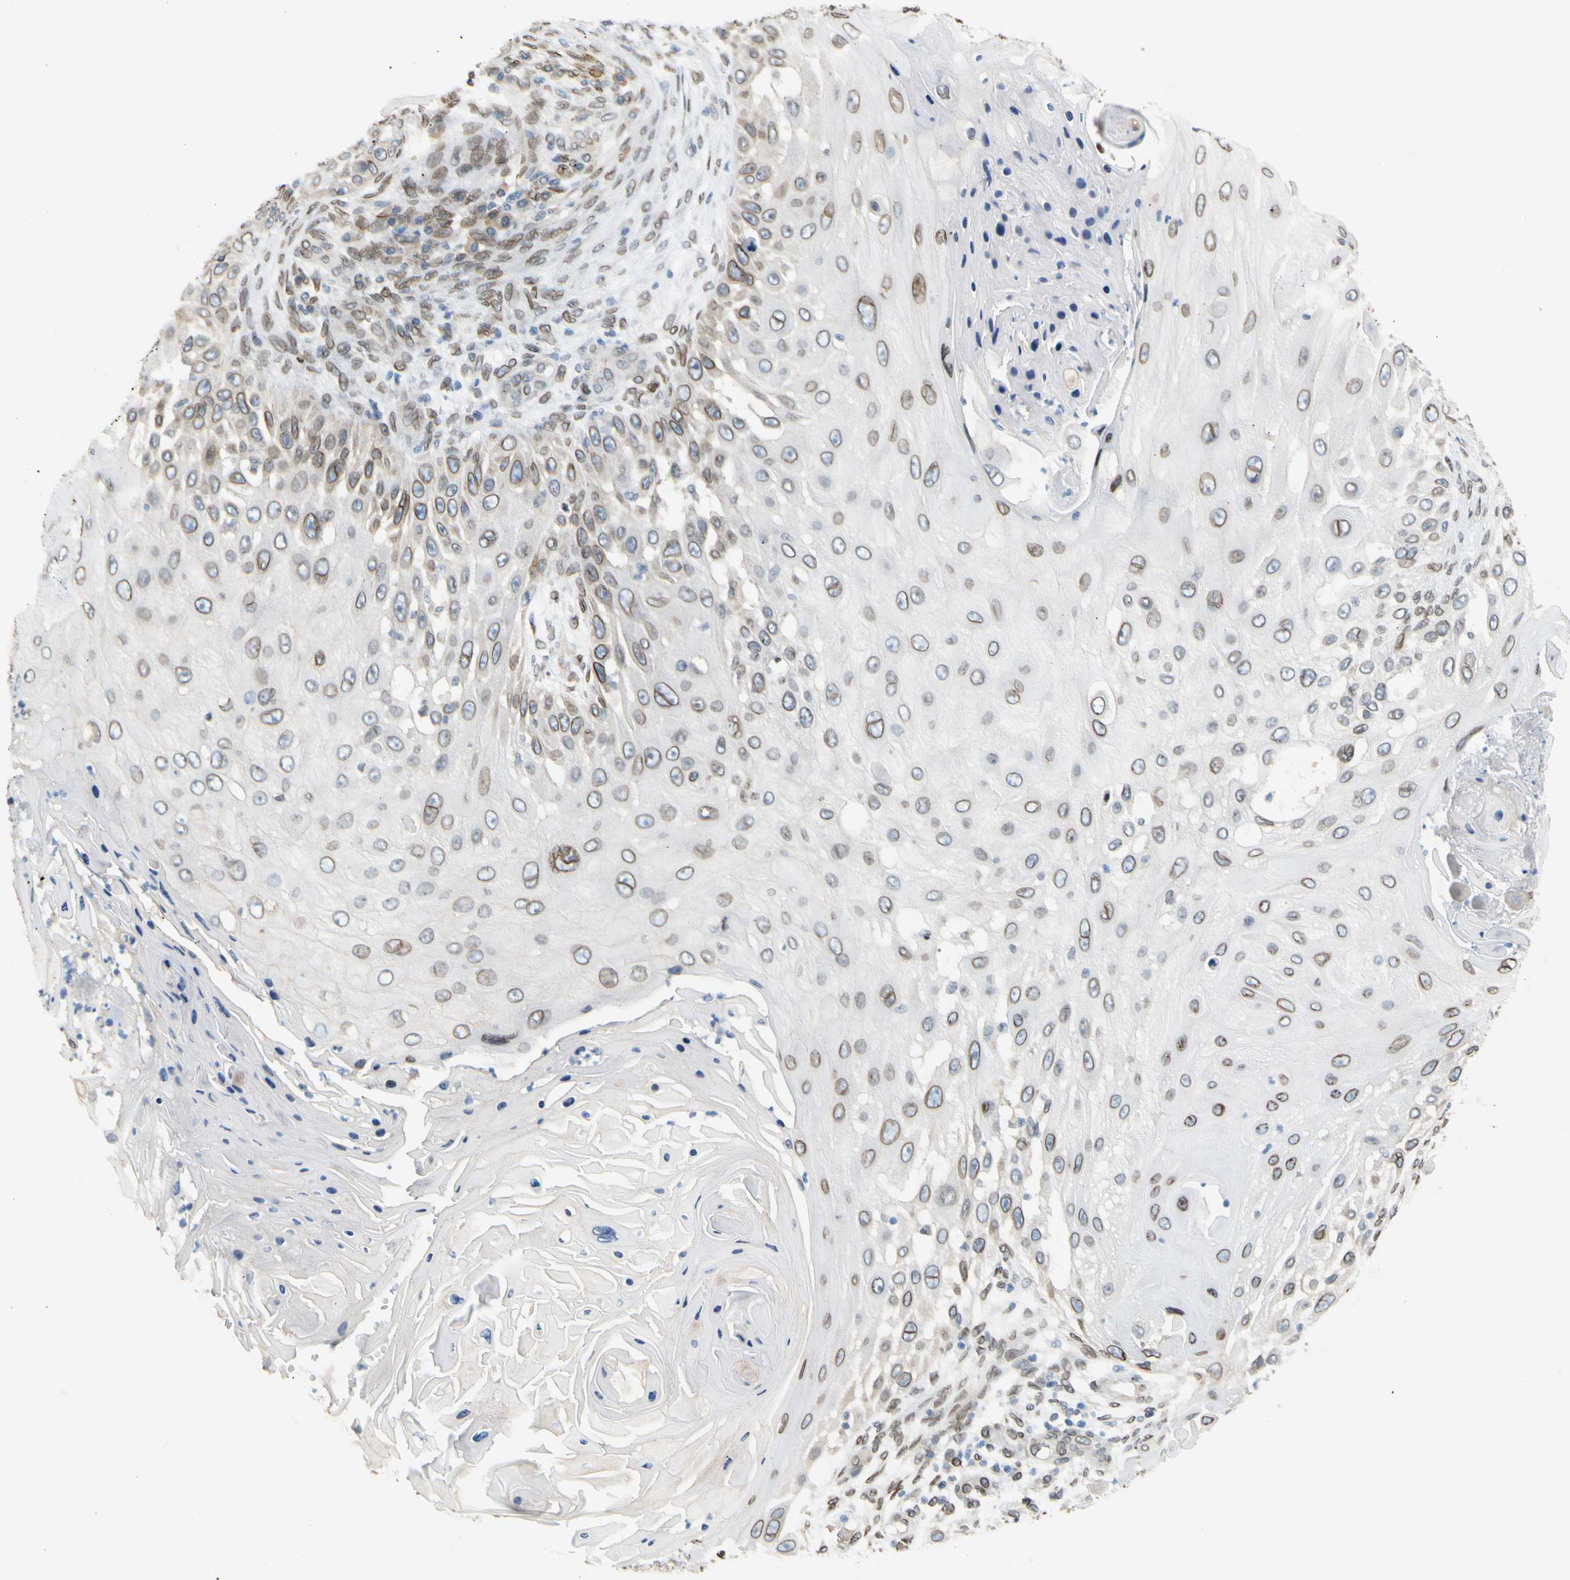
{"staining": {"intensity": "moderate", "quantity": "25%-75%", "location": "cytoplasmic/membranous,nuclear"}, "tissue": "skin cancer", "cell_type": "Tumor cells", "image_type": "cancer", "snomed": [{"axis": "morphology", "description": "Squamous cell carcinoma, NOS"}, {"axis": "topography", "description": "Skin"}], "caption": "The histopathology image exhibits immunohistochemical staining of skin cancer. There is moderate cytoplasmic/membranous and nuclear expression is seen in approximately 25%-75% of tumor cells.", "gene": "SUN1", "patient": {"sex": "female", "age": 44}}